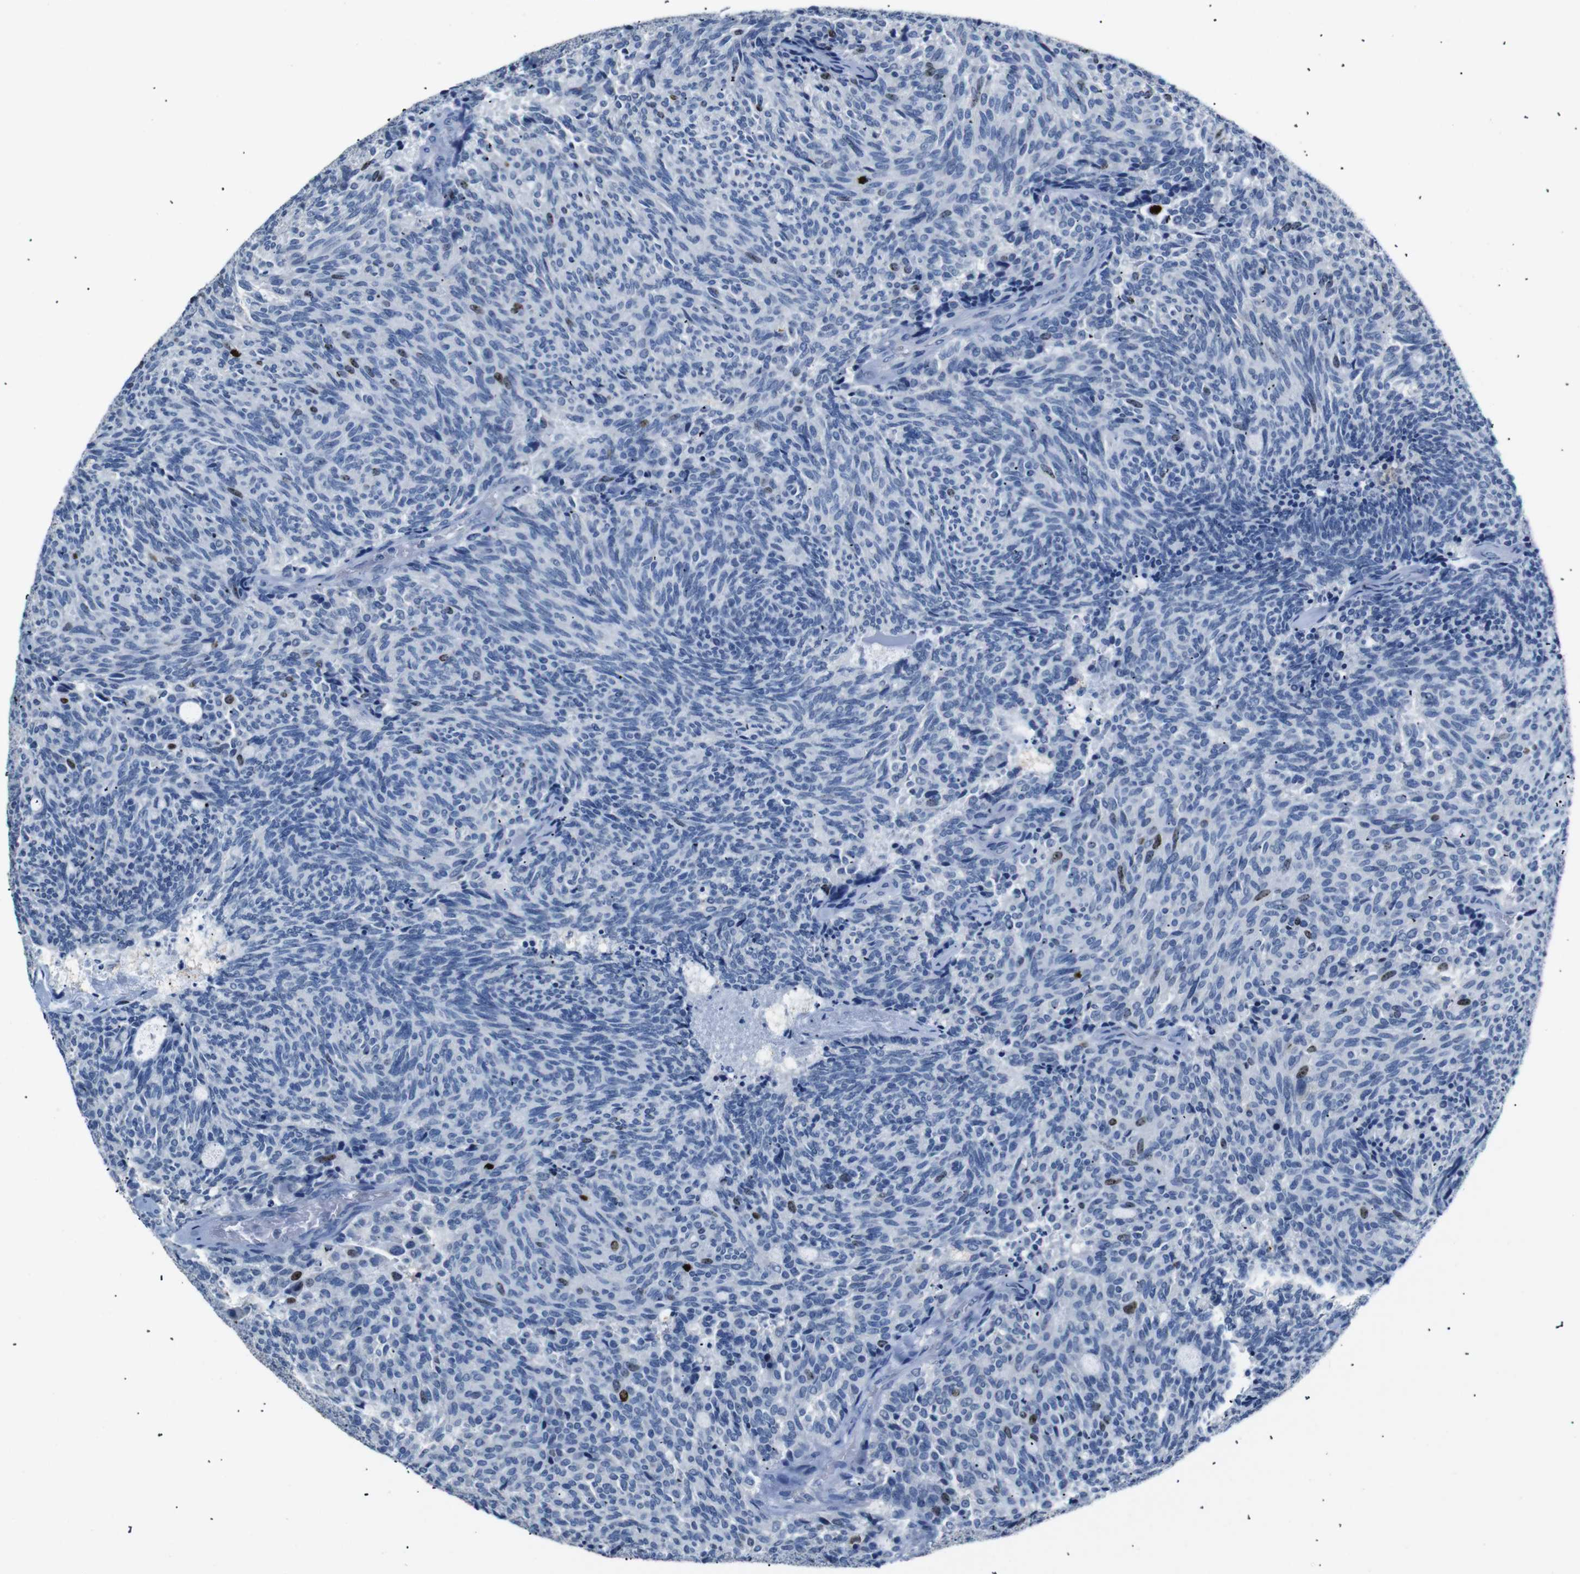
{"staining": {"intensity": "moderate", "quantity": "<25%", "location": "nuclear"}, "tissue": "carcinoid", "cell_type": "Tumor cells", "image_type": "cancer", "snomed": [{"axis": "morphology", "description": "Carcinoid, malignant, NOS"}, {"axis": "topography", "description": "Pancreas"}], "caption": "High-magnification brightfield microscopy of carcinoid stained with DAB (brown) and counterstained with hematoxylin (blue). tumor cells exhibit moderate nuclear positivity is present in about<25% of cells. The staining was performed using DAB to visualize the protein expression in brown, while the nuclei were stained in blue with hematoxylin (Magnification: 20x).", "gene": "INCENP", "patient": {"sex": "female", "age": 54}}